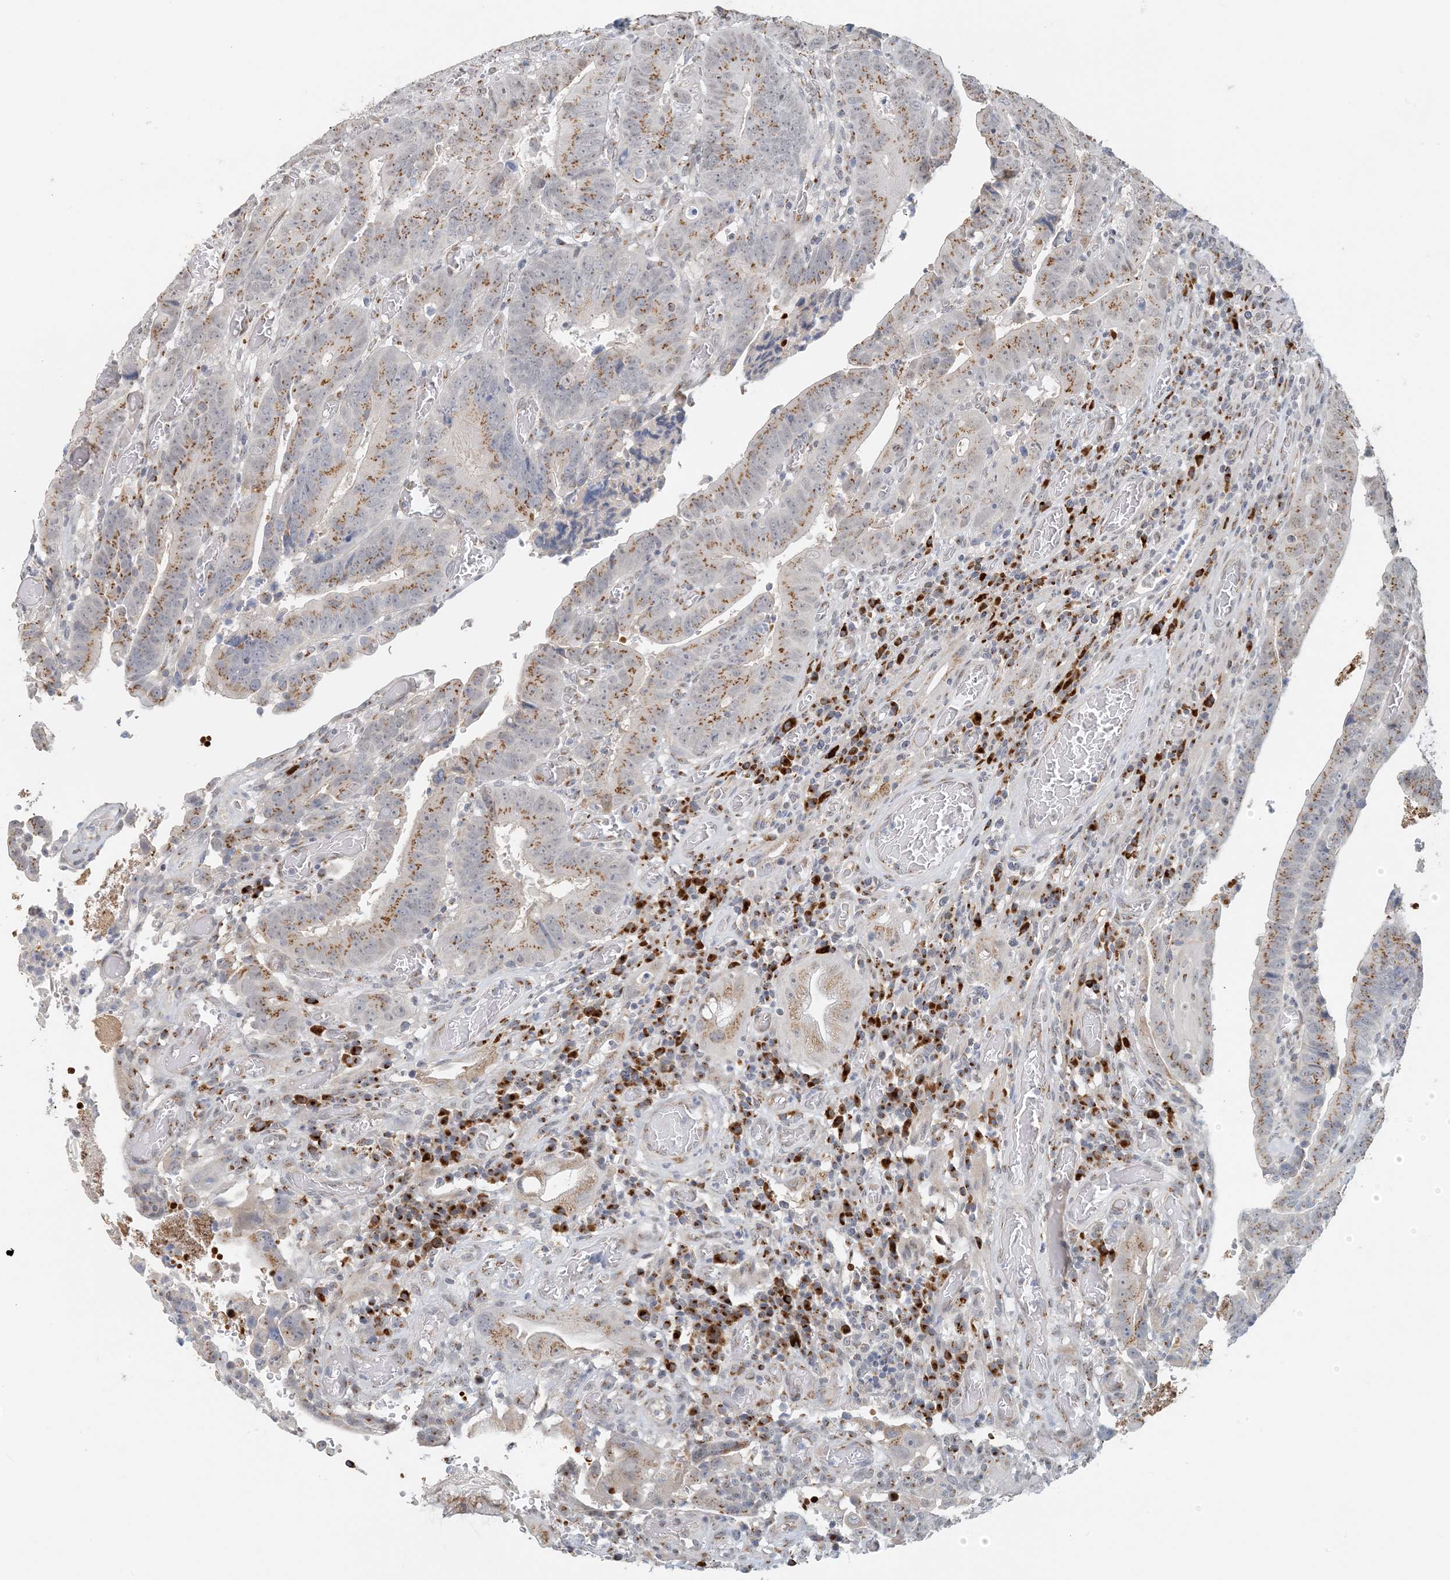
{"staining": {"intensity": "moderate", "quantity": ">75%", "location": "cytoplasmic/membranous"}, "tissue": "colorectal cancer", "cell_type": "Tumor cells", "image_type": "cancer", "snomed": [{"axis": "morphology", "description": "Normal tissue, NOS"}, {"axis": "morphology", "description": "Adenocarcinoma, NOS"}, {"axis": "topography", "description": "Rectum"}], "caption": "Protein expression by IHC demonstrates moderate cytoplasmic/membranous expression in approximately >75% of tumor cells in colorectal cancer (adenocarcinoma).", "gene": "ZCCHC4", "patient": {"sex": "female", "age": 65}}